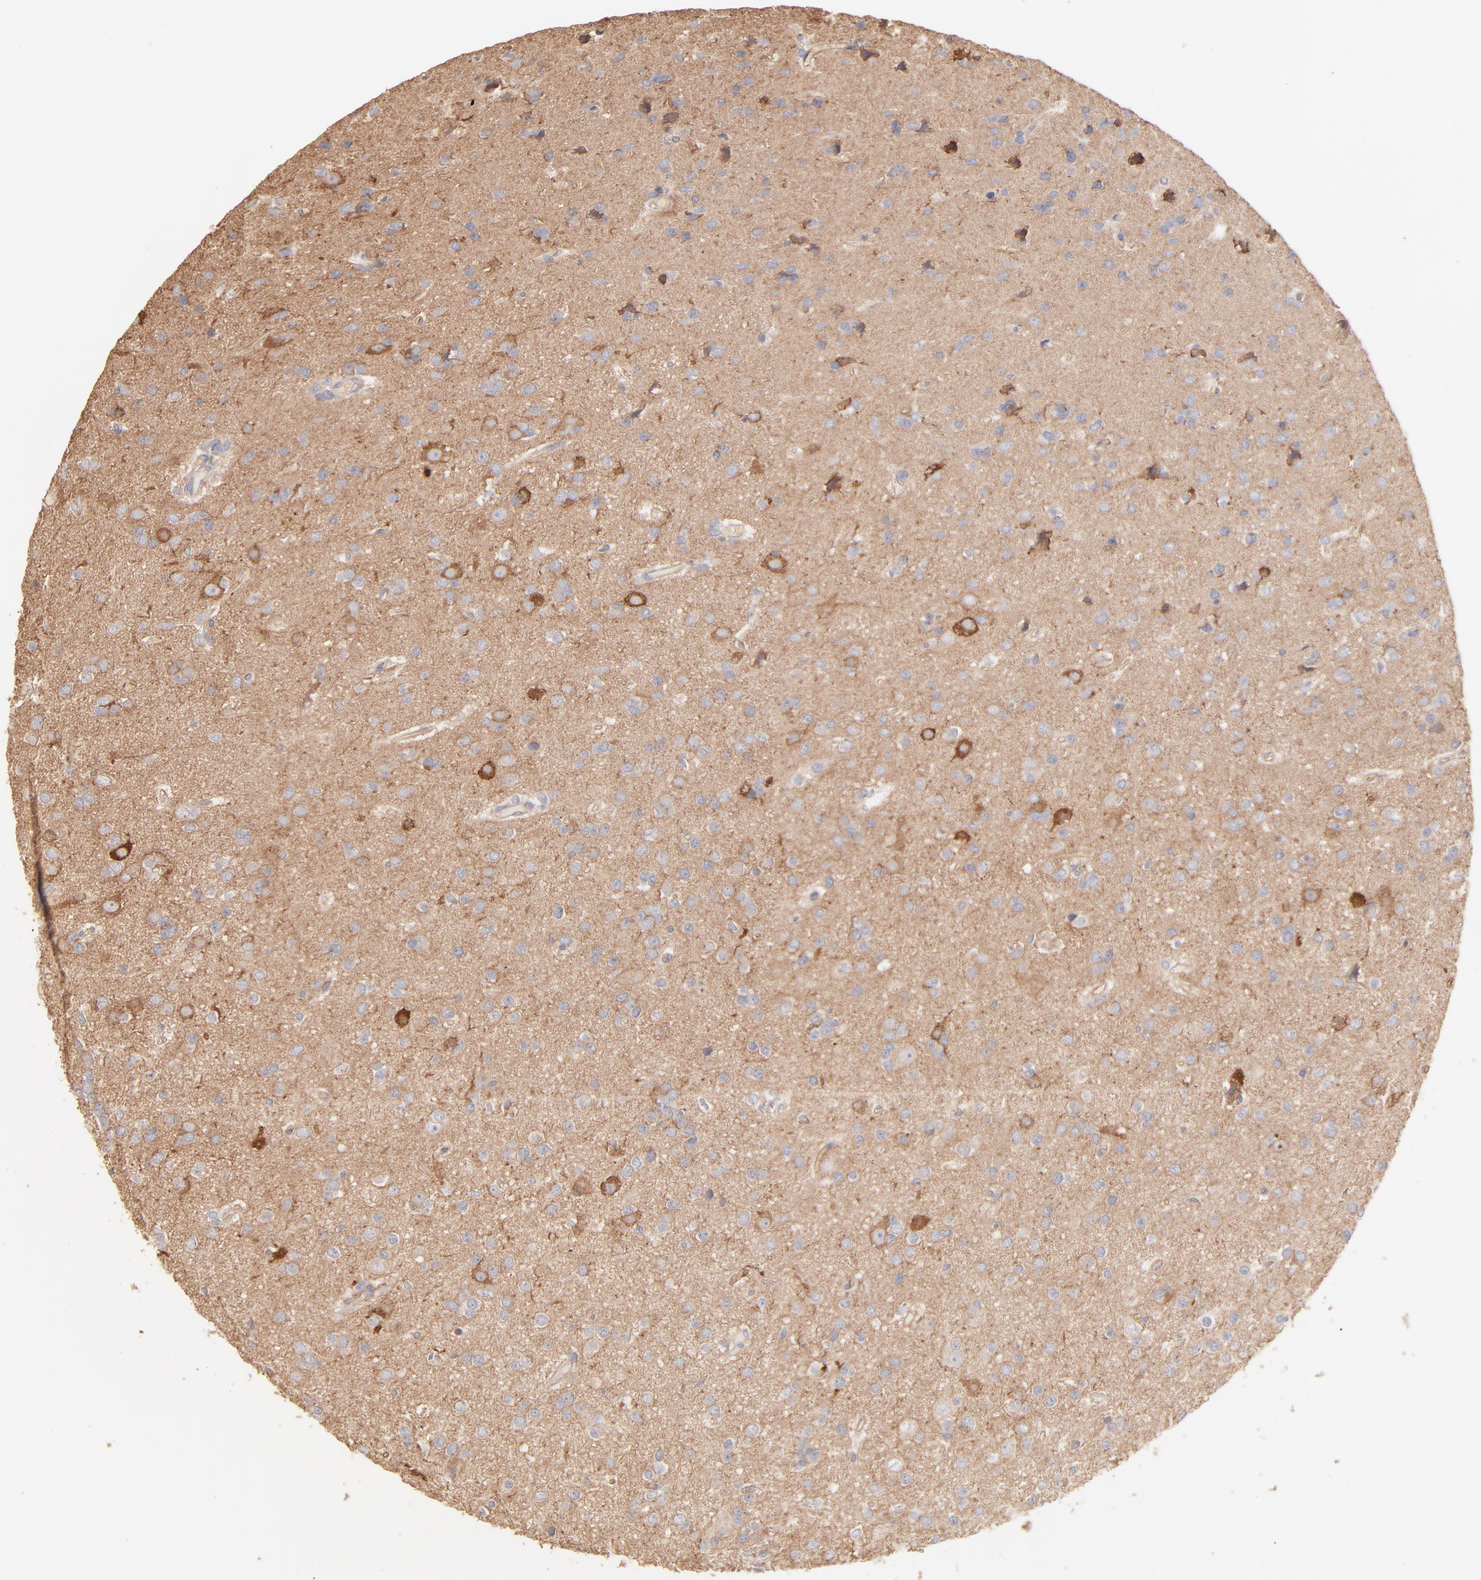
{"staining": {"intensity": "negative", "quantity": "none", "location": "none"}, "tissue": "glioma", "cell_type": "Tumor cells", "image_type": "cancer", "snomed": [{"axis": "morphology", "description": "Glioma, malignant, Low grade"}, {"axis": "topography", "description": "Brain"}], "caption": "This is an immunohistochemistry (IHC) micrograph of low-grade glioma (malignant). There is no expression in tumor cells.", "gene": "SPTB", "patient": {"sex": "male", "age": 42}}